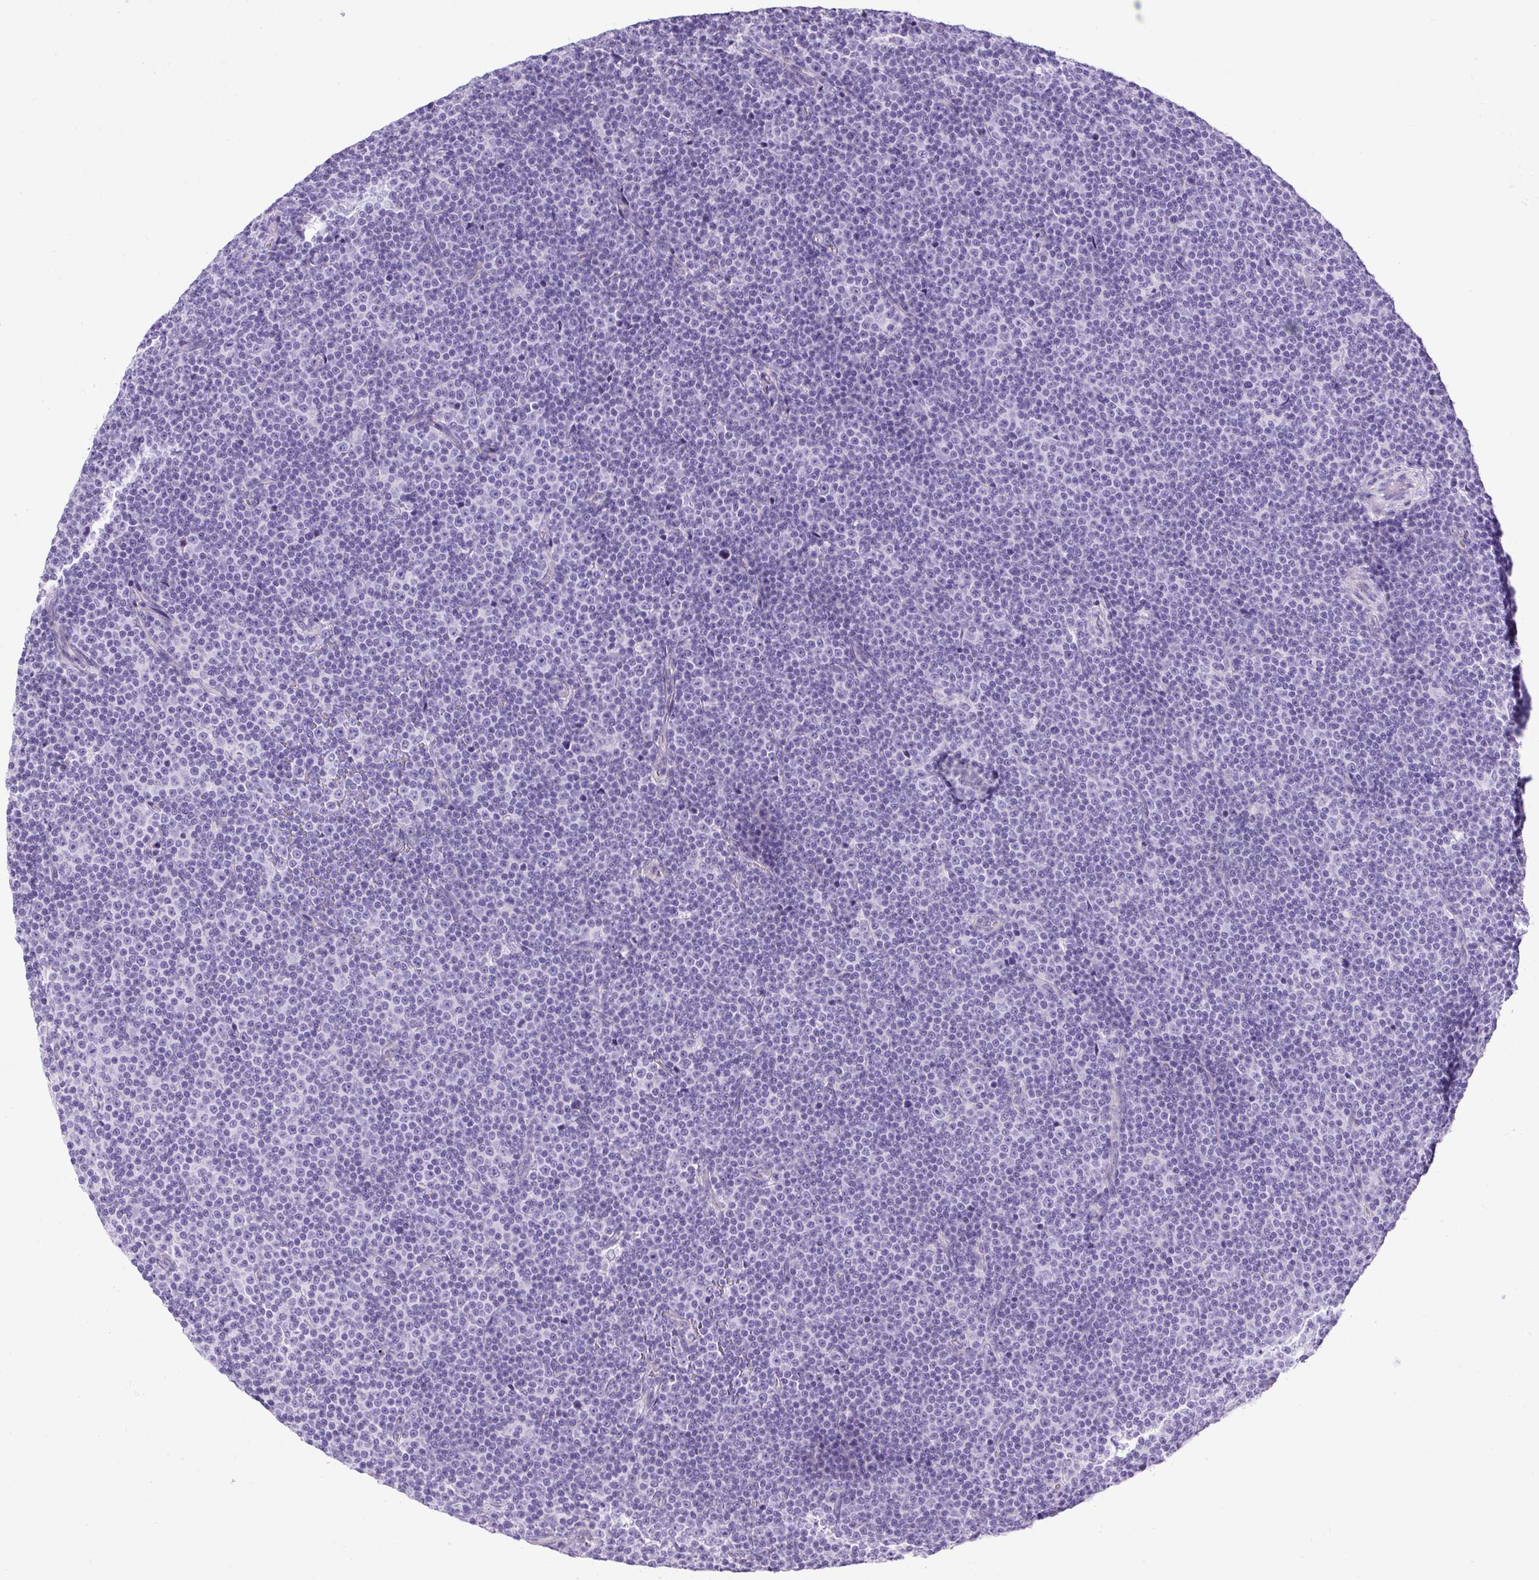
{"staining": {"intensity": "negative", "quantity": "none", "location": "none"}, "tissue": "lymphoma", "cell_type": "Tumor cells", "image_type": "cancer", "snomed": [{"axis": "morphology", "description": "Malignant lymphoma, non-Hodgkin's type, Low grade"}, {"axis": "topography", "description": "Lymph node"}], "caption": "DAB immunohistochemical staining of lymphoma exhibits no significant expression in tumor cells.", "gene": "UPP1", "patient": {"sex": "female", "age": 67}}